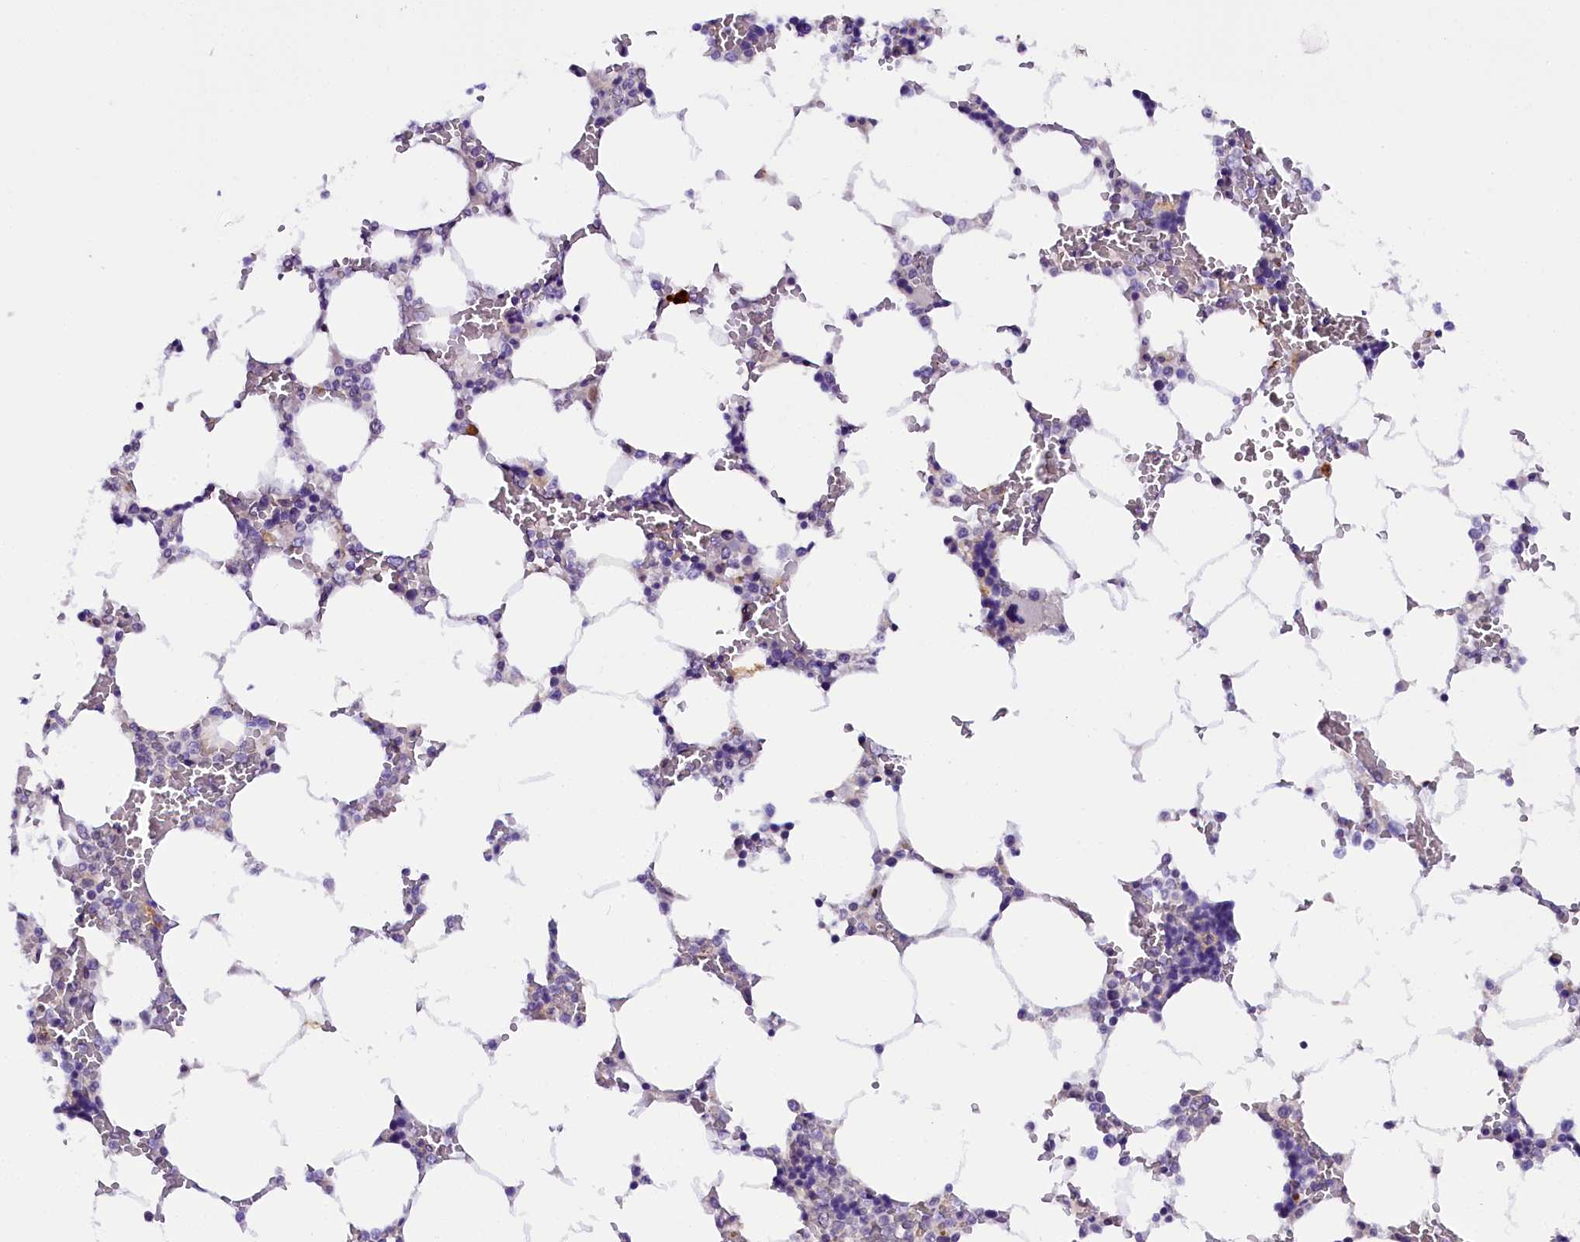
{"staining": {"intensity": "negative", "quantity": "none", "location": "none"}, "tissue": "bone marrow", "cell_type": "Hematopoietic cells", "image_type": "normal", "snomed": [{"axis": "morphology", "description": "Normal tissue, NOS"}, {"axis": "topography", "description": "Bone marrow"}], "caption": "Immunohistochemistry of unremarkable human bone marrow demonstrates no expression in hematopoietic cells.", "gene": "IQCN", "patient": {"sex": "male", "age": 64}}